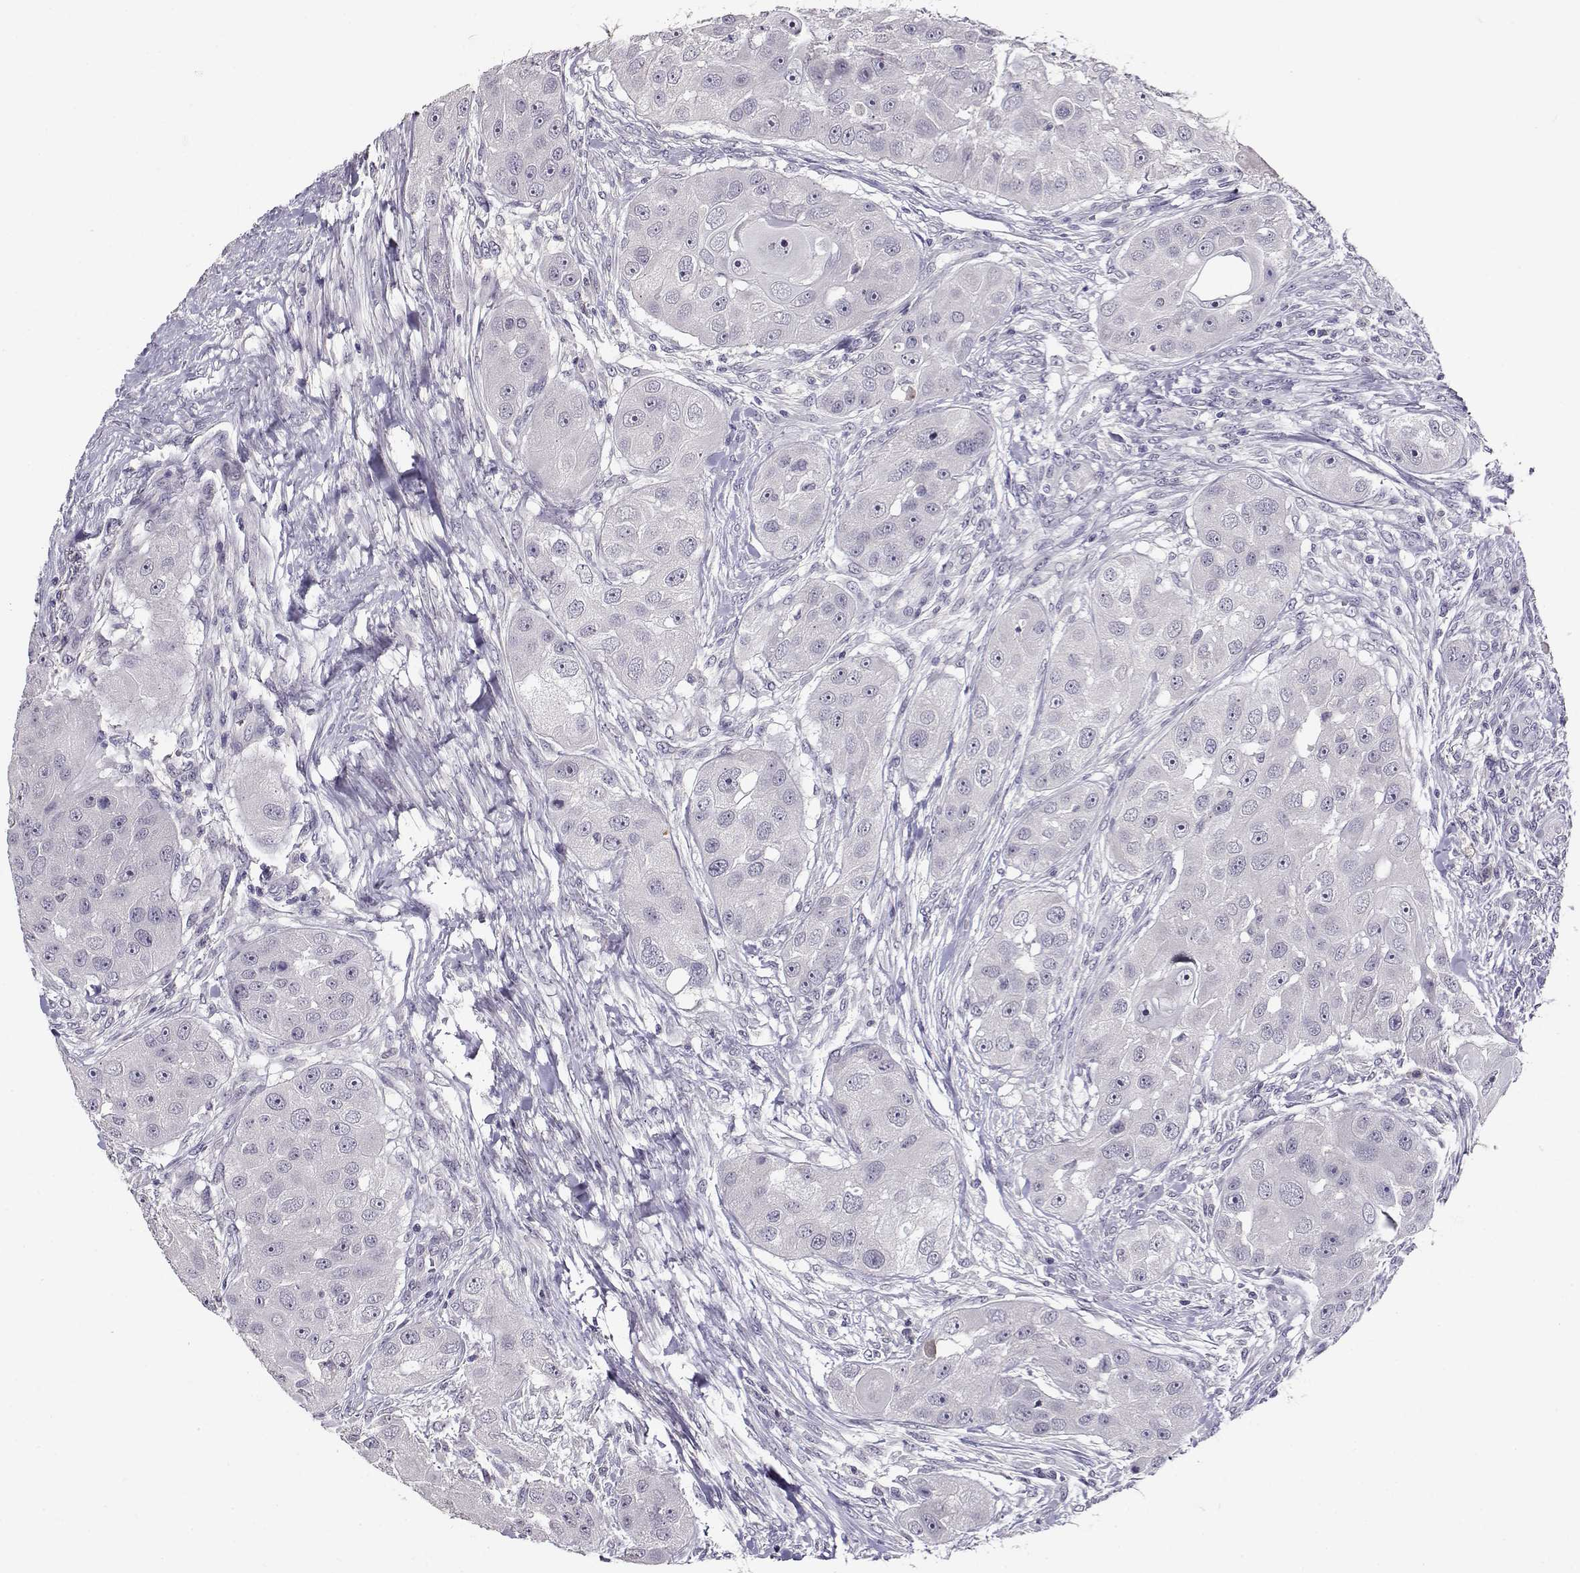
{"staining": {"intensity": "negative", "quantity": "none", "location": "none"}, "tissue": "head and neck cancer", "cell_type": "Tumor cells", "image_type": "cancer", "snomed": [{"axis": "morphology", "description": "Squamous cell carcinoma, NOS"}, {"axis": "topography", "description": "Head-Neck"}], "caption": "Immunohistochemistry of head and neck cancer shows no expression in tumor cells.", "gene": "RHOXF2", "patient": {"sex": "male", "age": 51}}